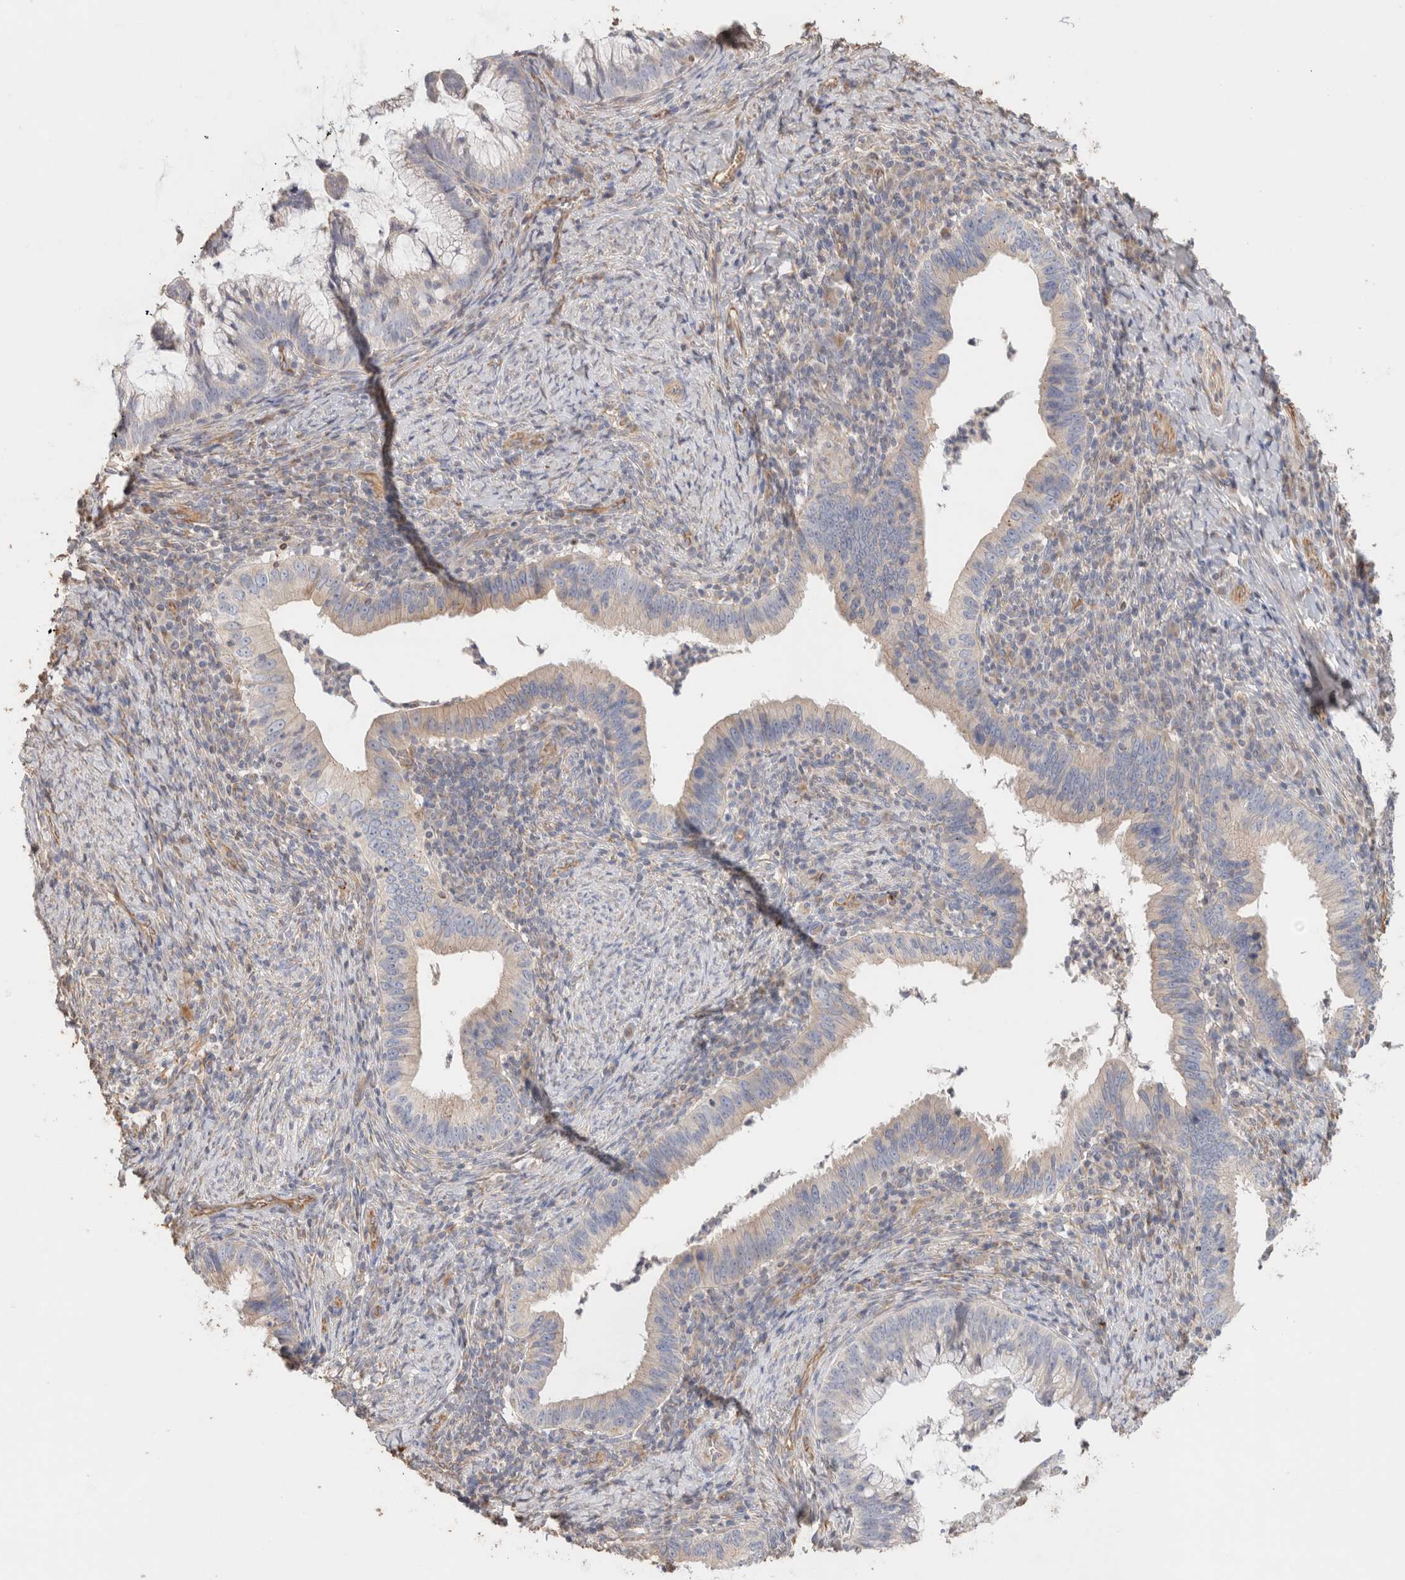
{"staining": {"intensity": "weak", "quantity": "<25%", "location": "cytoplasmic/membranous"}, "tissue": "cervical cancer", "cell_type": "Tumor cells", "image_type": "cancer", "snomed": [{"axis": "morphology", "description": "Adenocarcinoma, NOS"}, {"axis": "topography", "description": "Cervix"}], "caption": "Immunohistochemistry (IHC) photomicrograph of human adenocarcinoma (cervical) stained for a protein (brown), which exhibits no expression in tumor cells.", "gene": "PROS1", "patient": {"sex": "female", "age": 36}}